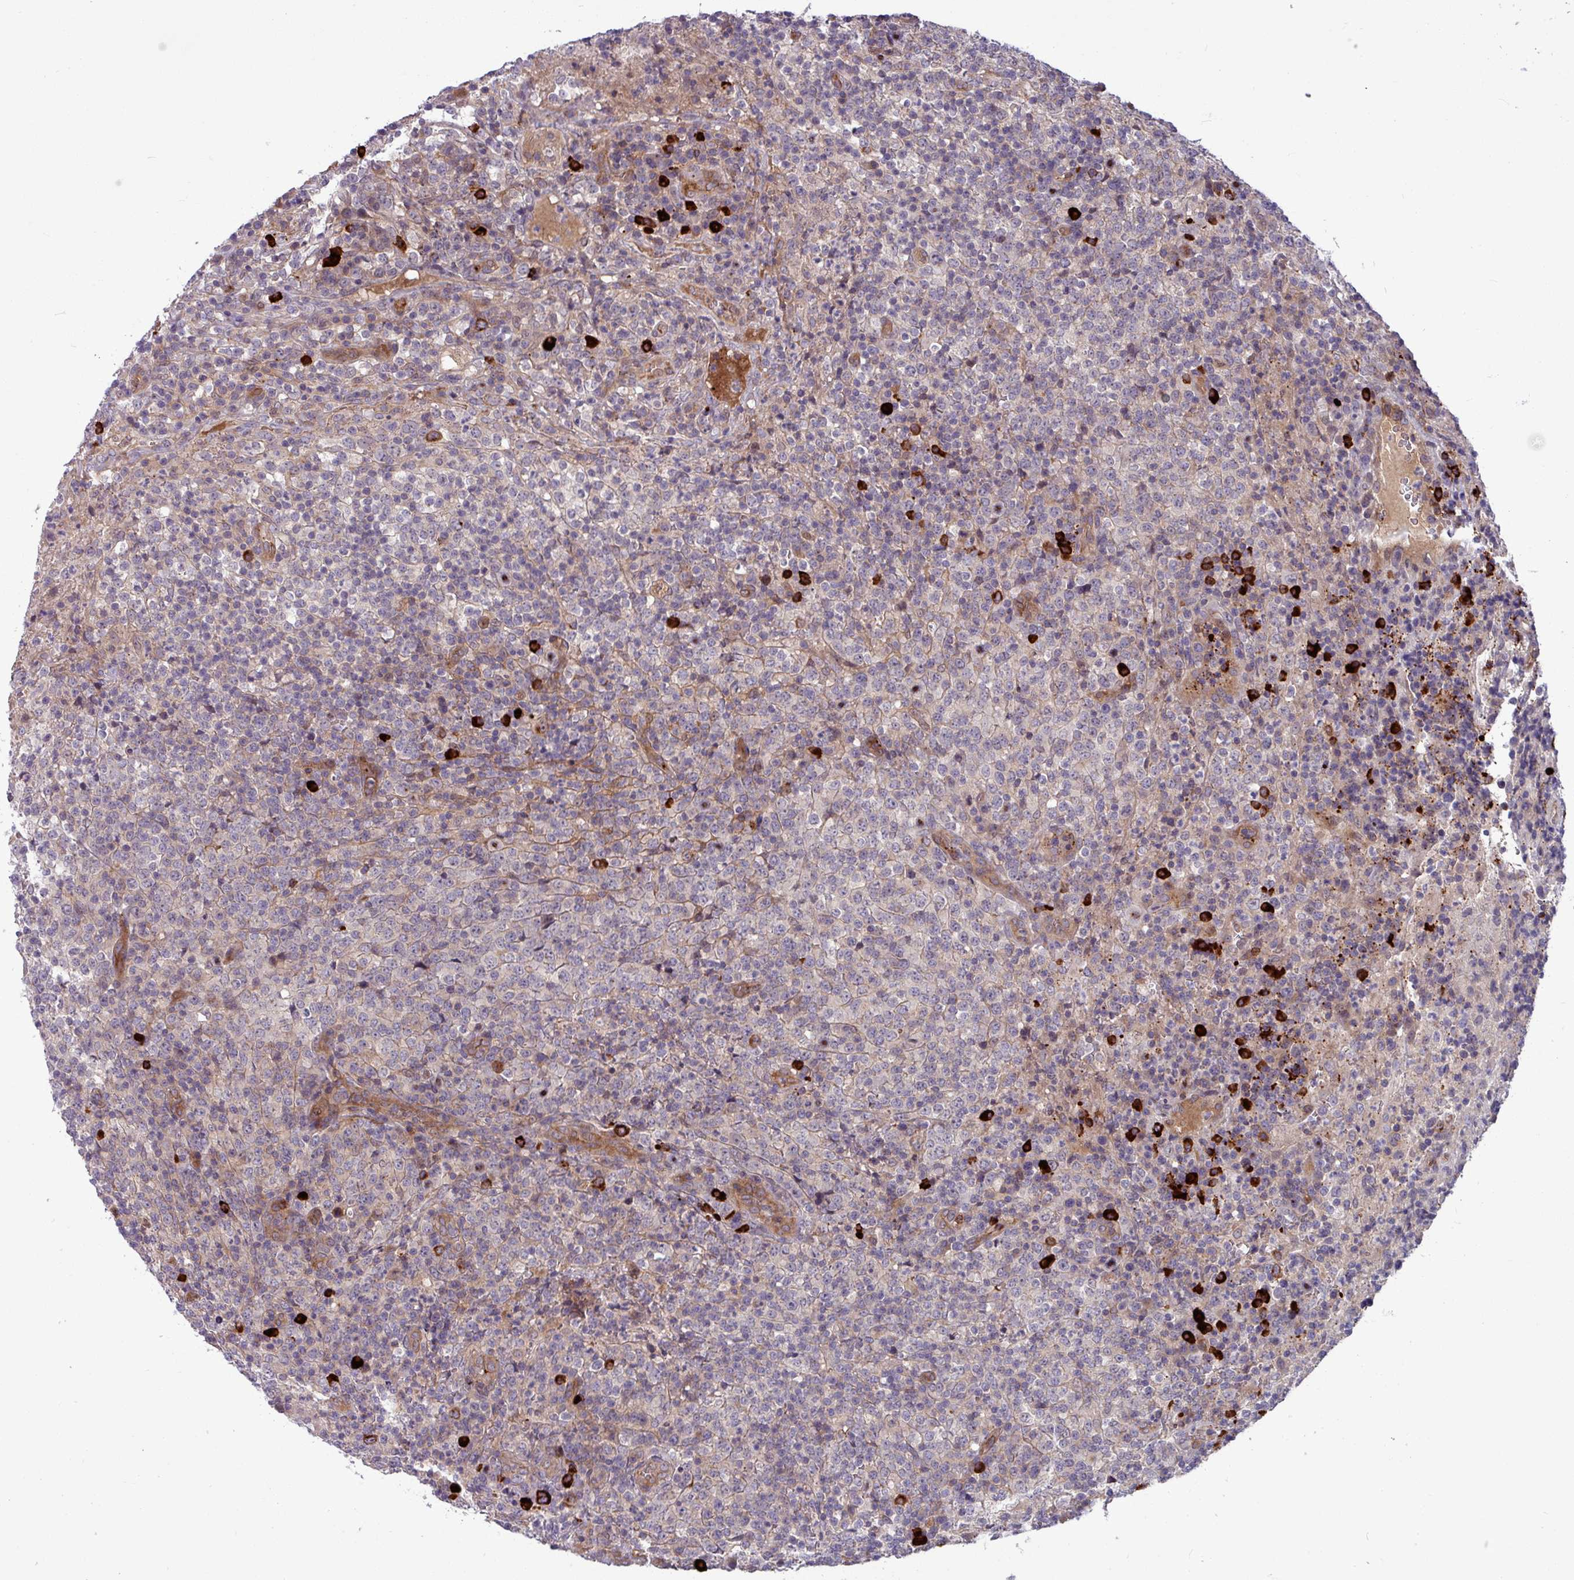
{"staining": {"intensity": "negative", "quantity": "none", "location": "none"}, "tissue": "lymphoma", "cell_type": "Tumor cells", "image_type": "cancer", "snomed": [{"axis": "morphology", "description": "Malignant lymphoma, non-Hodgkin's type, High grade"}, {"axis": "topography", "description": "Lymph node"}], "caption": "IHC histopathology image of lymphoma stained for a protein (brown), which reveals no staining in tumor cells. Nuclei are stained in blue.", "gene": "B4GALNT4", "patient": {"sex": "male", "age": 54}}